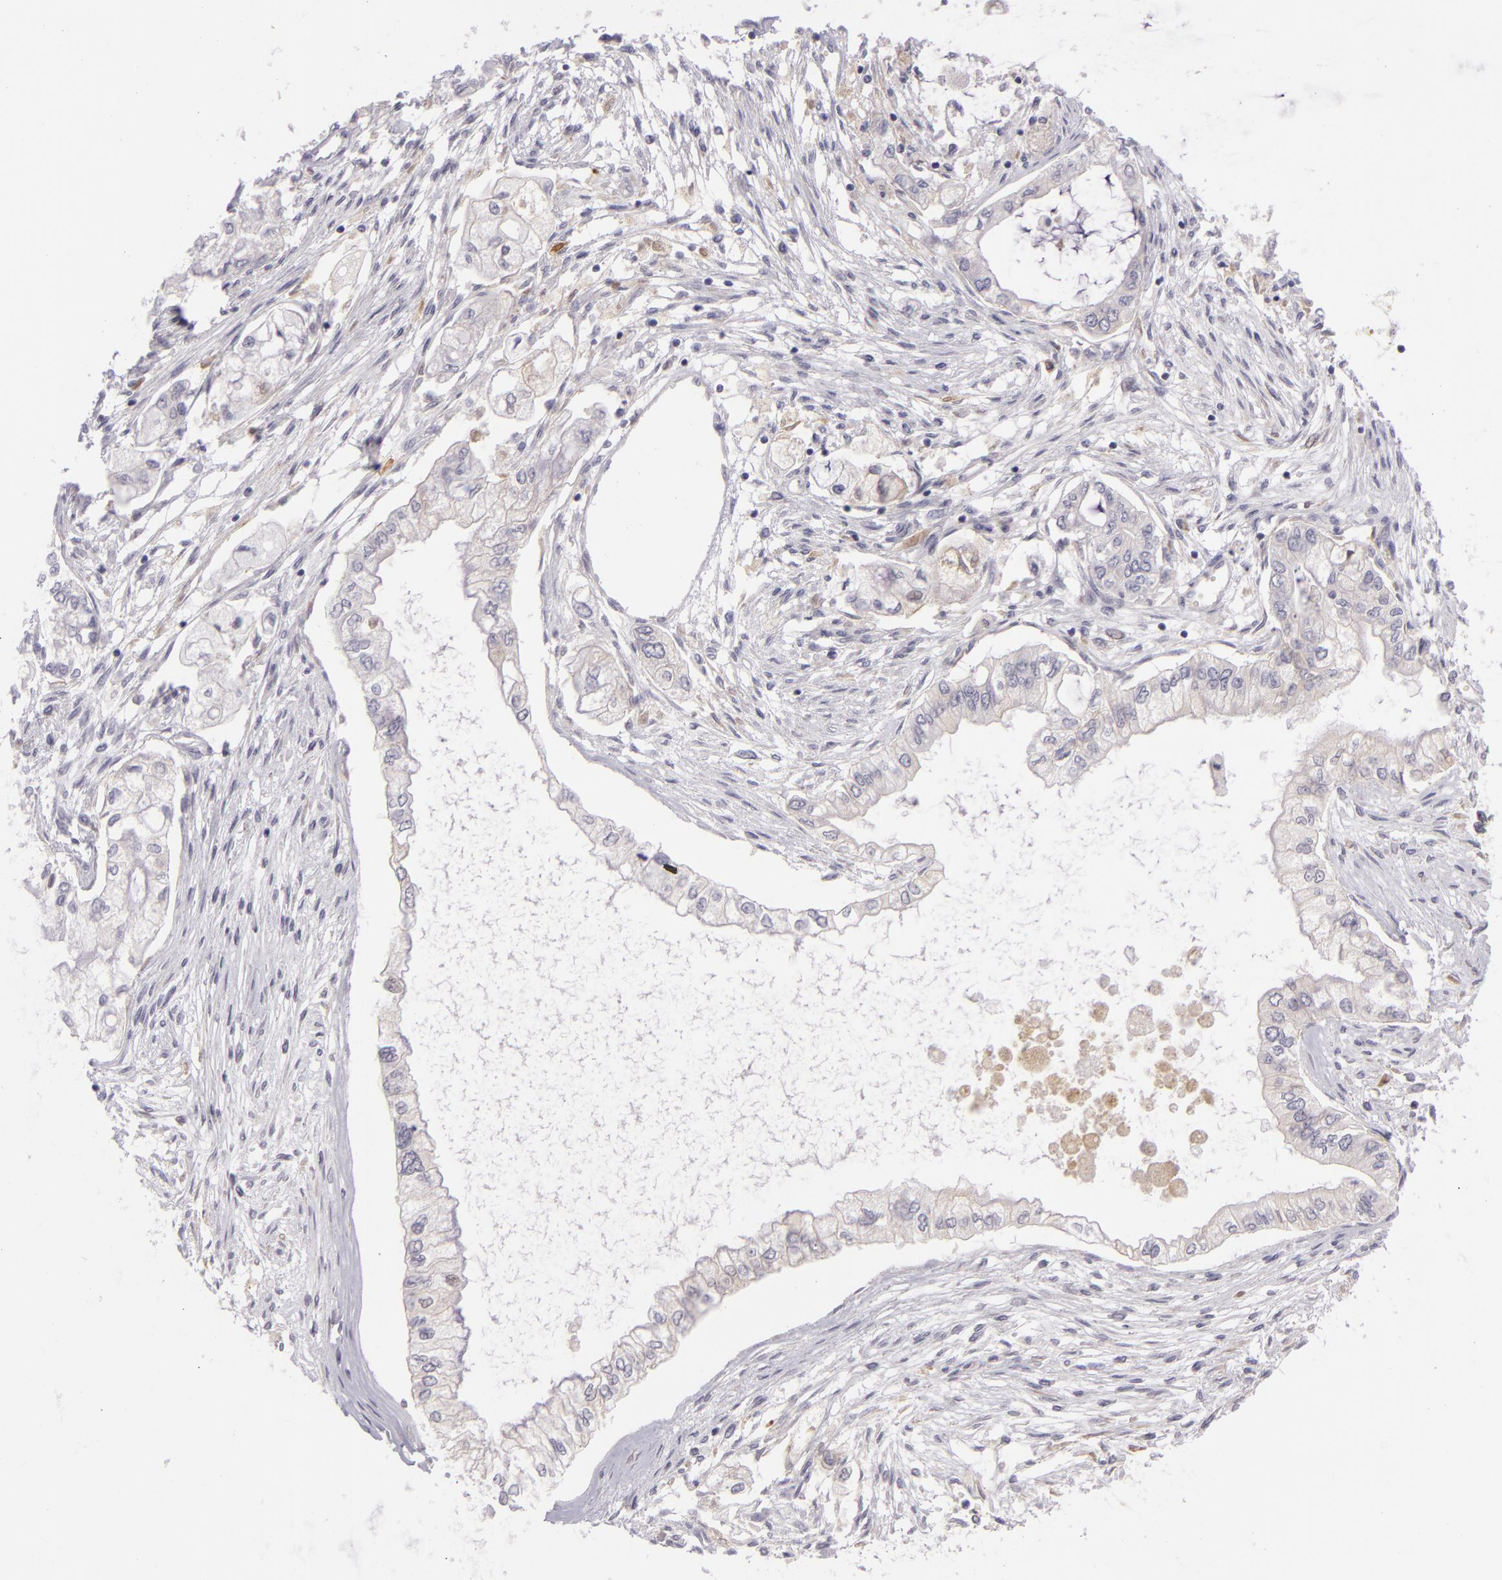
{"staining": {"intensity": "negative", "quantity": "none", "location": "none"}, "tissue": "pancreatic cancer", "cell_type": "Tumor cells", "image_type": "cancer", "snomed": [{"axis": "morphology", "description": "Adenocarcinoma, NOS"}, {"axis": "topography", "description": "Pancreas"}], "caption": "Human pancreatic cancer (adenocarcinoma) stained for a protein using immunohistochemistry demonstrates no expression in tumor cells.", "gene": "CTNNB1", "patient": {"sex": "male", "age": 79}}